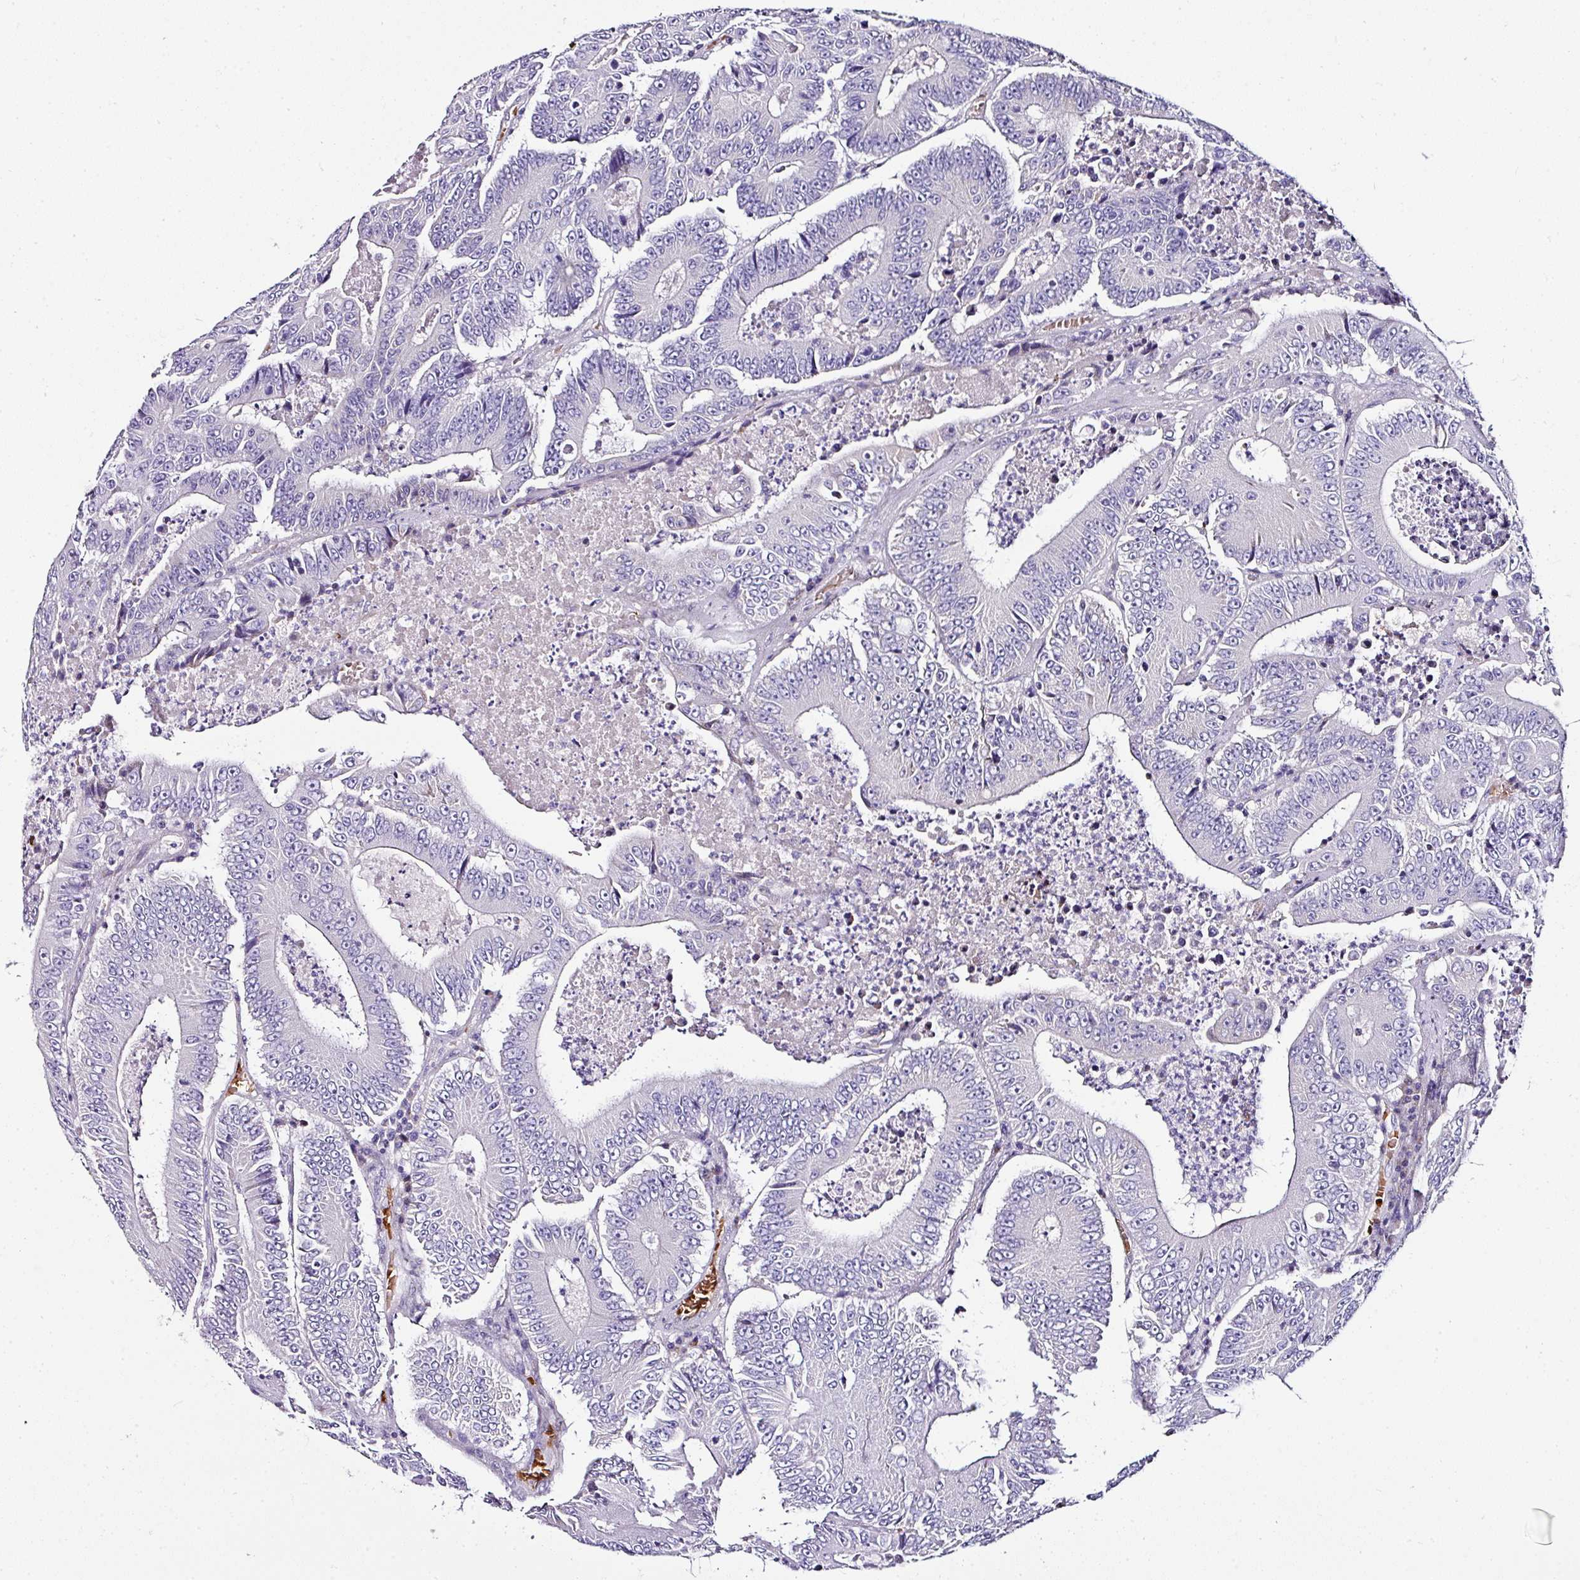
{"staining": {"intensity": "negative", "quantity": "none", "location": "none"}, "tissue": "colorectal cancer", "cell_type": "Tumor cells", "image_type": "cancer", "snomed": [{"axis": "morphology", "description": "Adenocarcinoma, NOS"}, {"axis": "topography", "description": "Colon"}], "caption": "Immunohistochemistry (IHC) photomicrograph of colorectal cancer (adenocarcinoma) stained for a protein (brown), which demonstrates no expression in tumor cells. The staining was performed using DAB to visualize the protein expression in brown, while the nuclei were stained in blue with hematoxylin (Magnification: 20x).", "gene": "NAPSA", "patient": {"sex": "male", "age": 83}}